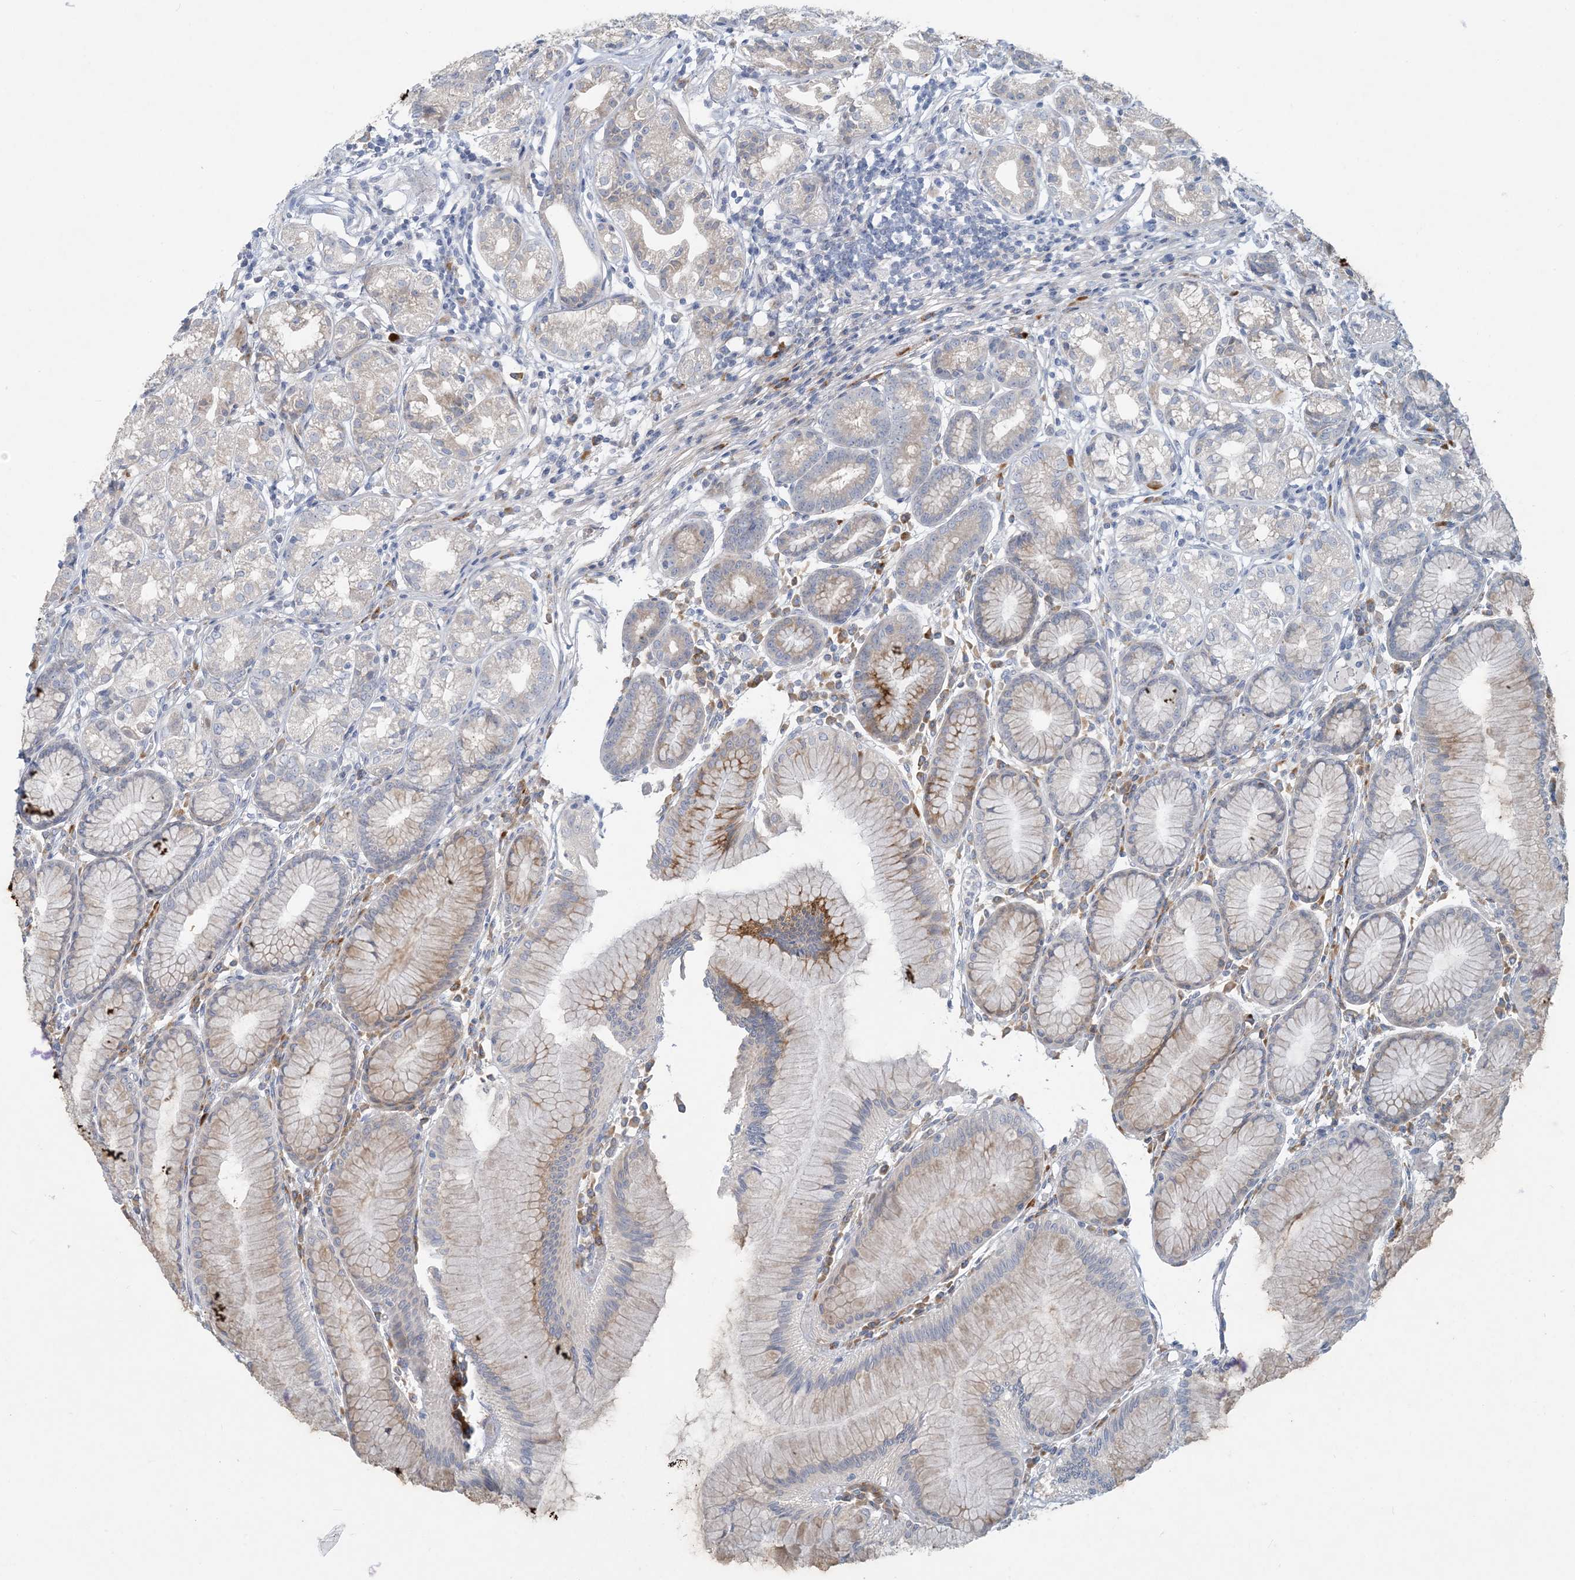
{"staining": {"intensity": "weak", "quantity": "<25%", "location": "cytoplasmic/membranous"}, "tissue": "stomach", "cell_type": "Glandular cells", "image_type": "normal", "snomed": [{"axis": "morphology", "description": "Normal tissue, NOS"}, {"axis": "topography", "description": "Stomach"}], "caption": "This is an immunohistochemistry (IHC) image of normal stomach. There is no positivity in glandular cells.", "gene": "ZNF385D", "patient": {"sex": "female", "age": 57}}